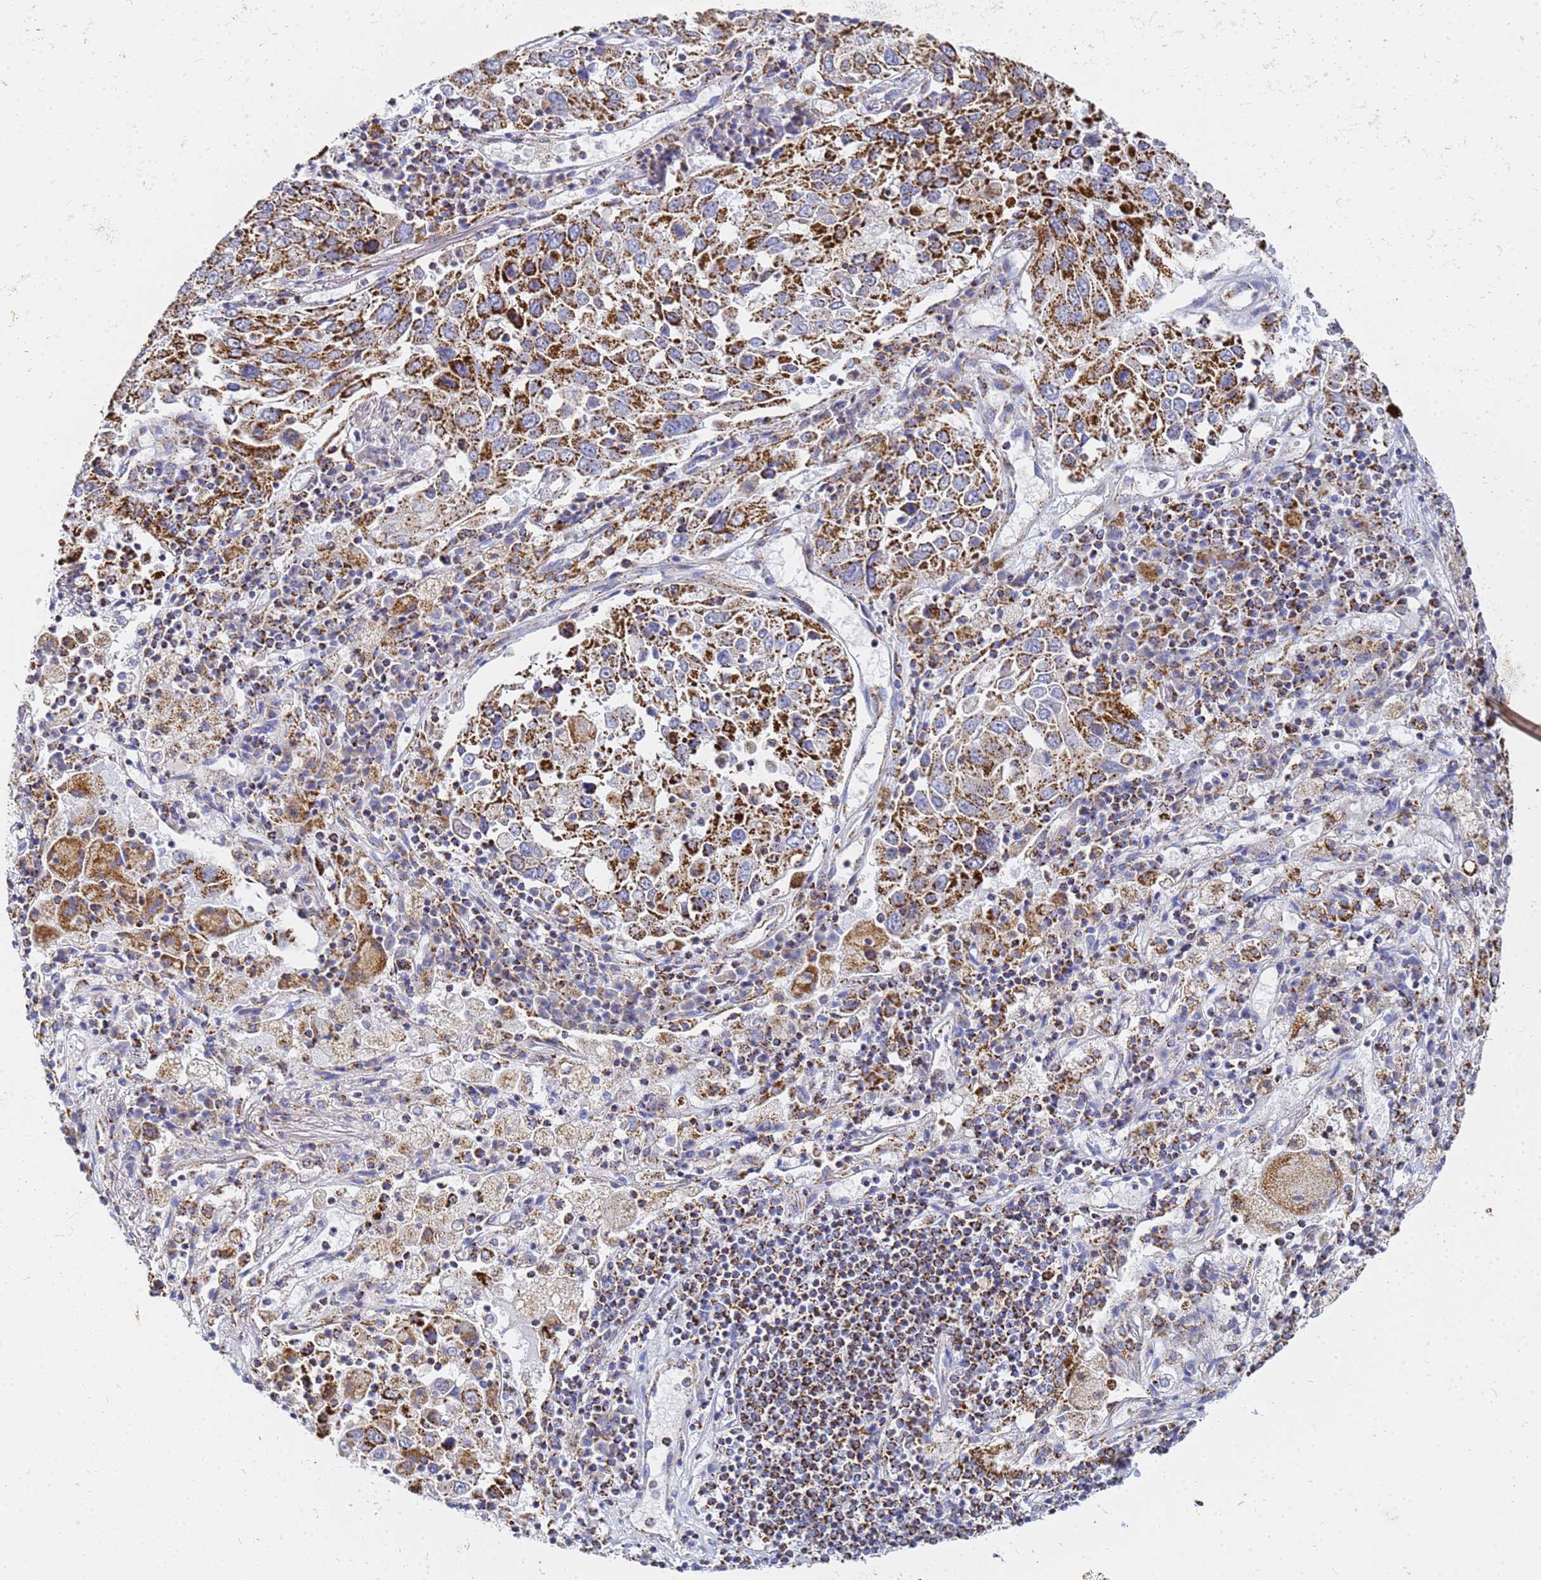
{"staining": {"intensity": "strong", "quantity": ">75%", "location": "cytoplasmic/membranous"}, "tissue": "lung cancer", "cell_type": "Tumor cells", "image_type": "cancer", "snomed": [{"axis": "morphology", "description": "Squamous cell carcinoma, NOS"}, {"axis": "topography", "description": "Lung"}], "caption": "This micrograph demonstrates immunohistochemistry staining of human lung squamous cell carcinoma, with high strong cytoplasmic/membranous positivity in about >75% of tumor cells.", "gene": "CNIH4", "patient": {"sex": "male", "age": 65}}